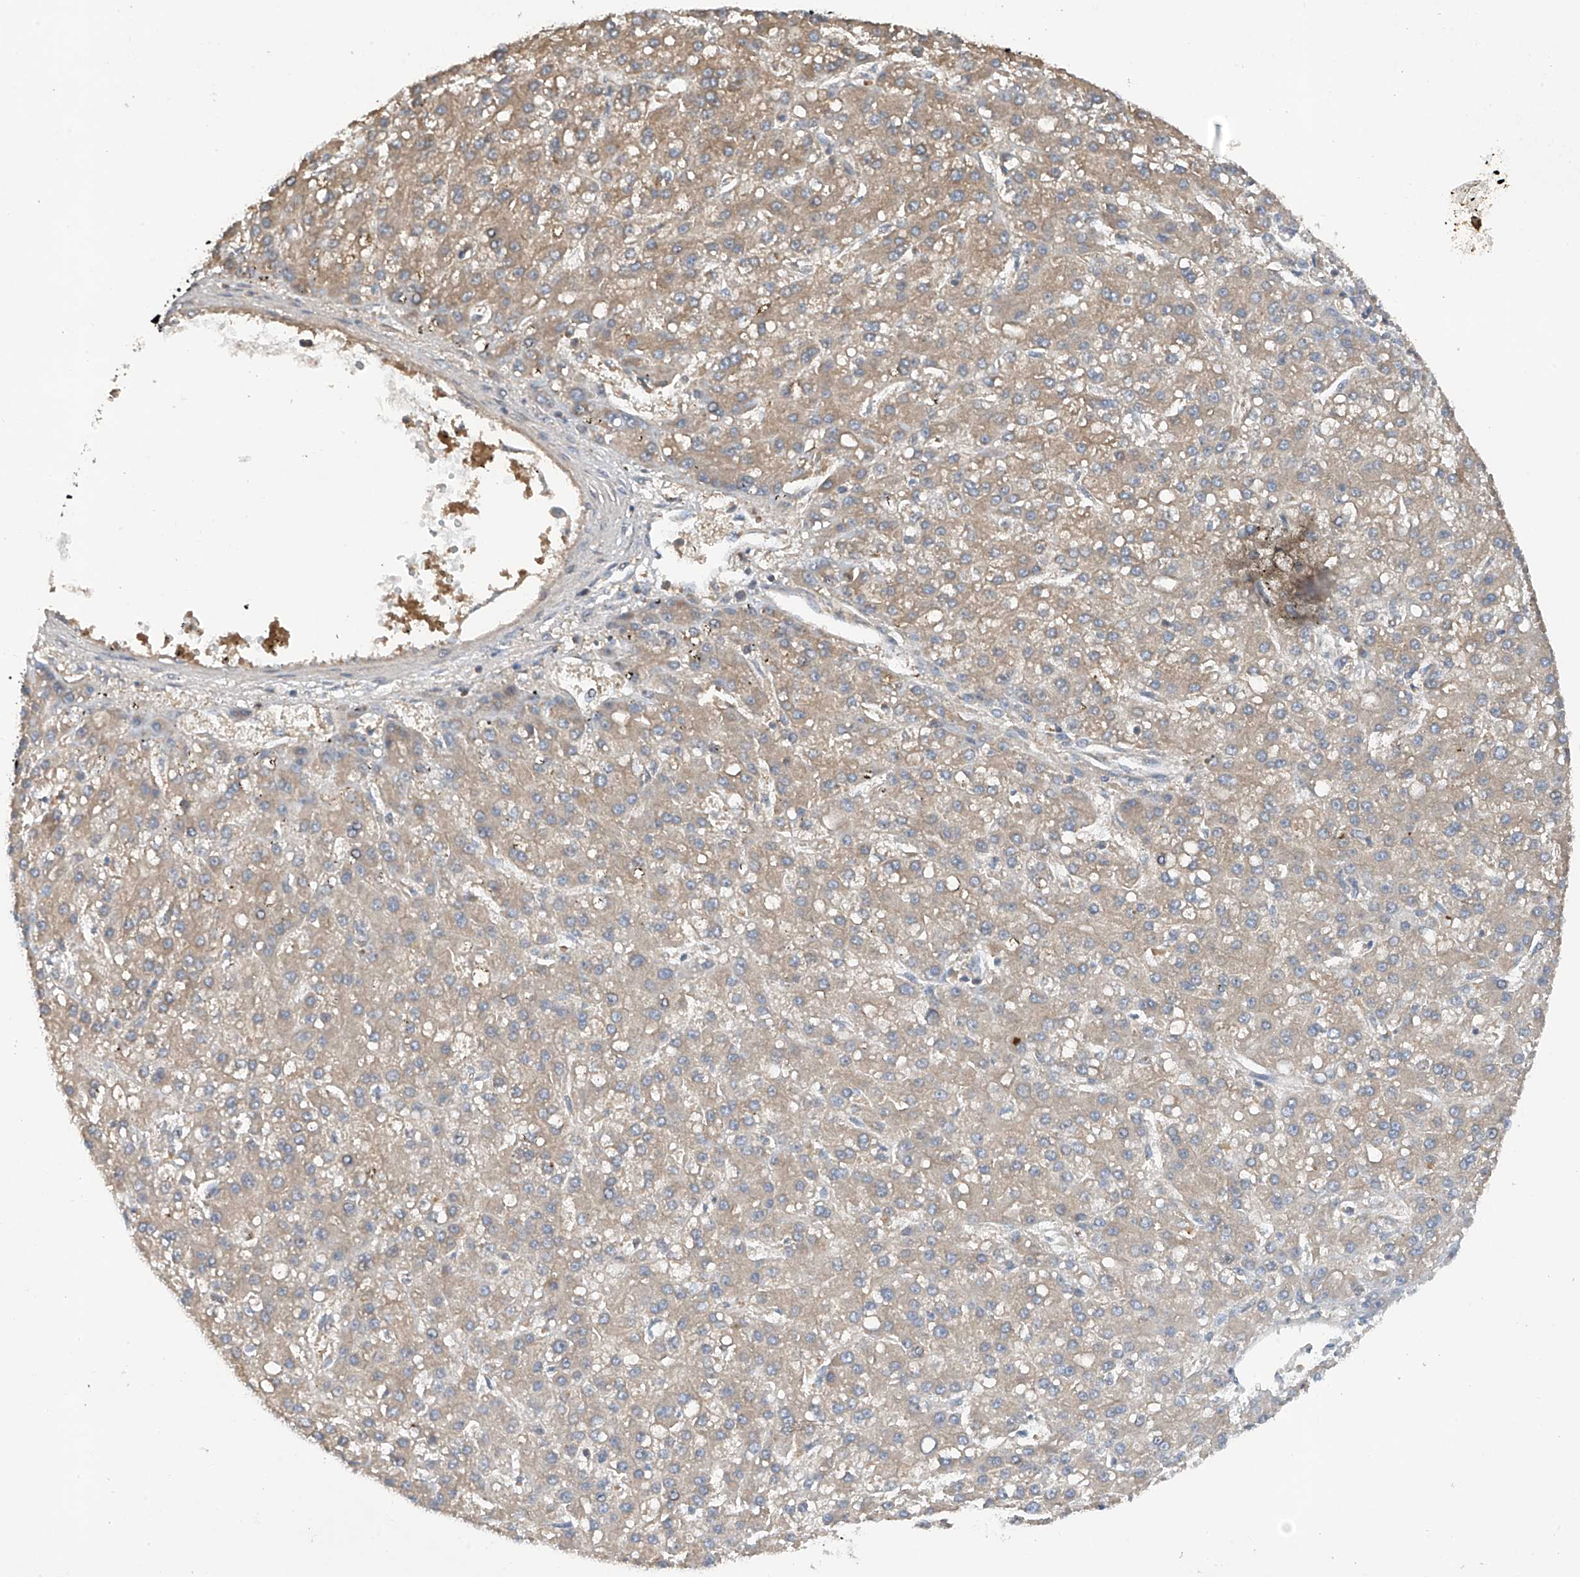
{"staining": {"intensity": "moderate", "quantity": "25%-75%", "location": "cytoplasmic/membranous"}, "tissue": "liver cancer", "cell_type": "Tumor cells", "image_type": "cancer", "snomed": [{"axis": "morphology", "description": "Carcinoma, Hepatocellular, NOS"}, {"axis": "topography", "description": "Liver"}], "caption": "Brown immunohistochemical staining in liver cancer shows moderate cytoplasmic/membranous positivity in about 25%-75% of tumor cells.", "gene": "RPAIN", "patient": {"sex": "male", "age": 67}}